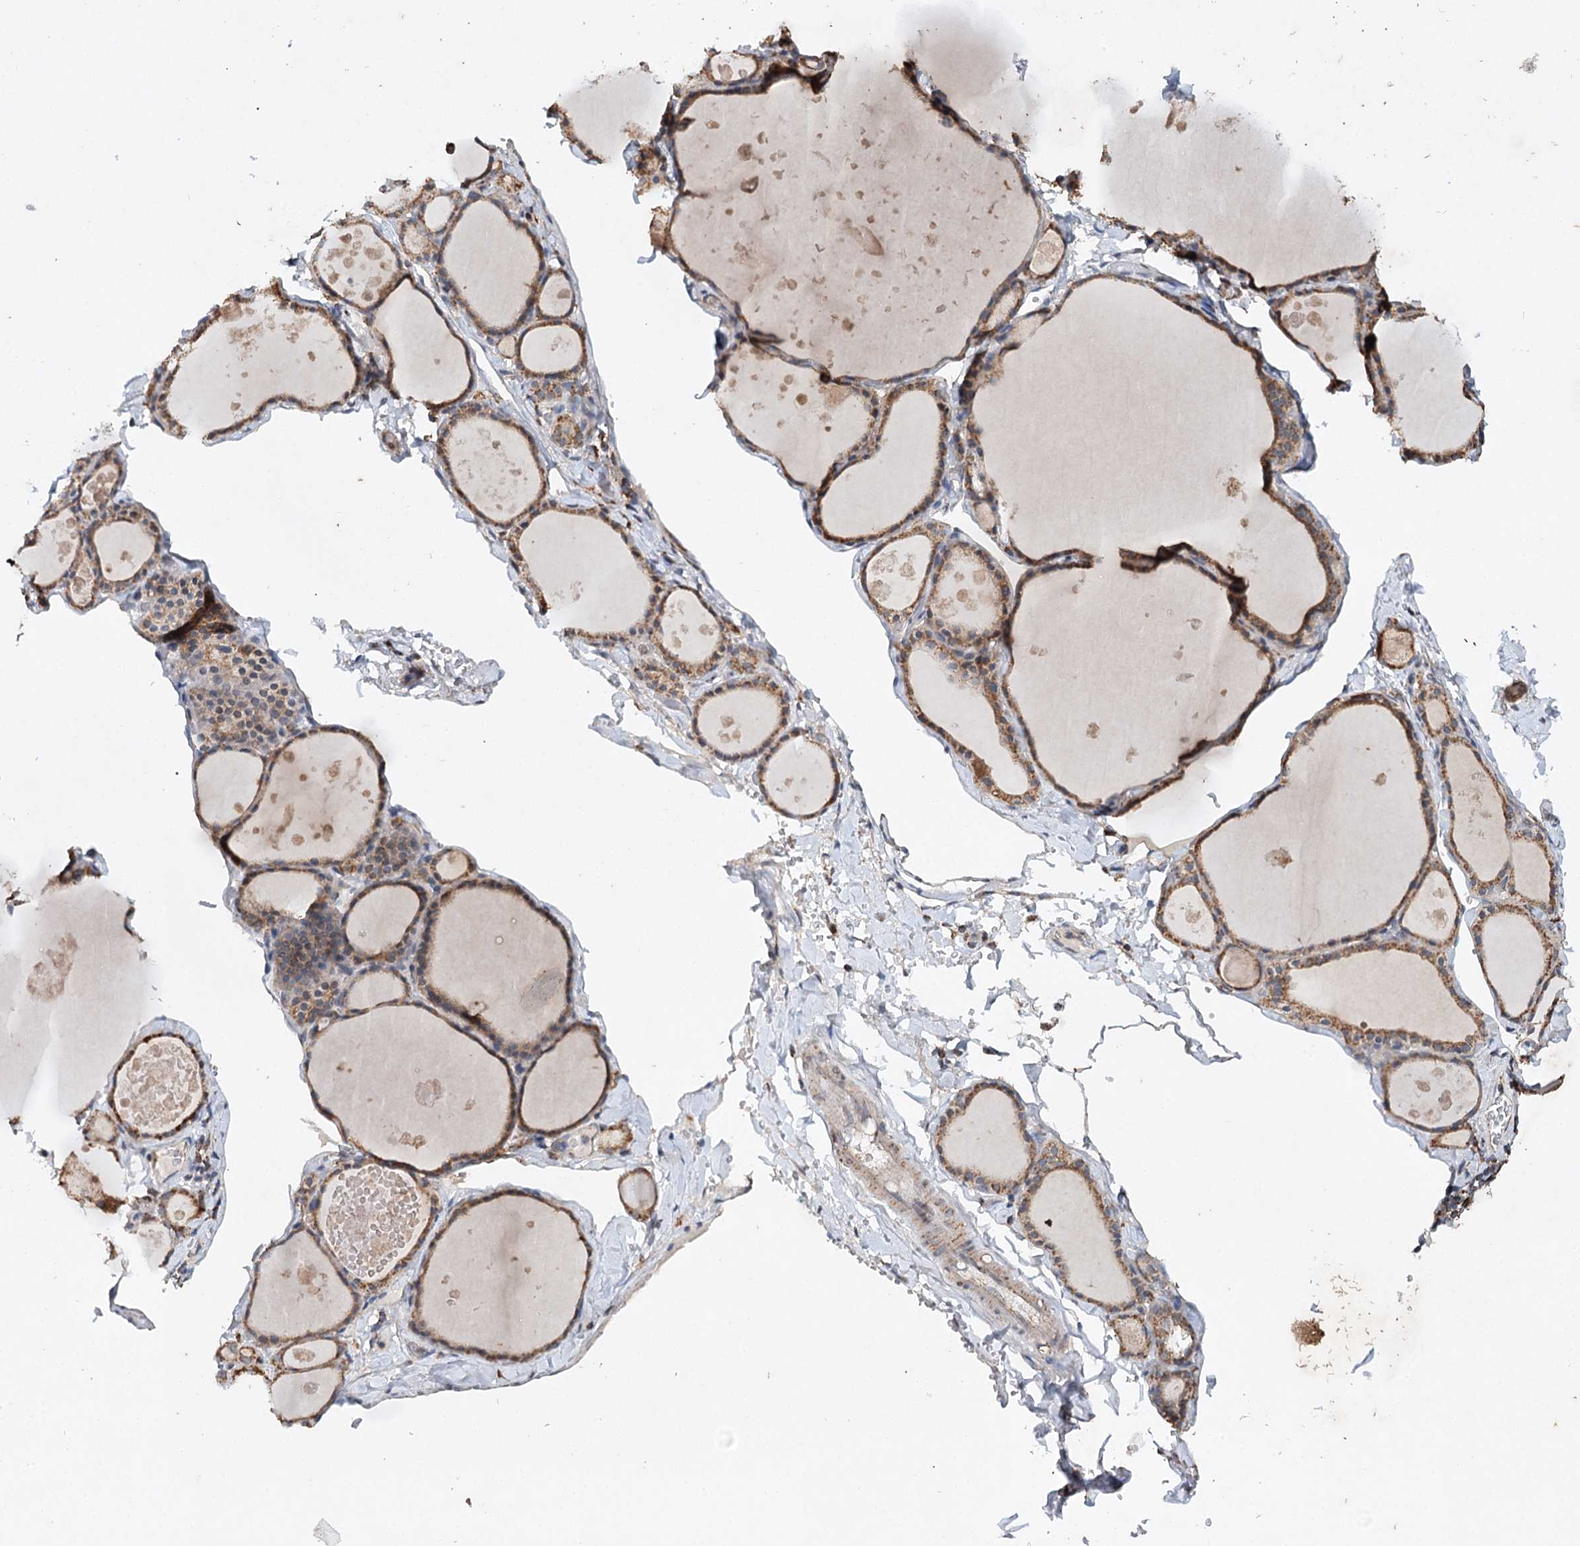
{"staining": {"intensity": "moderate", "quantity": ">75%", "location": "cytoplasmic/membranous"}, "tissue": "thyroid gland", "cell_type": "Glandular cells", "image_type": "normal", "snomed": [{"axis": "morphology", "description": "Normal tissue, NOS"}, {"axis": "topography", "description": "Thyroid gland"}], "caption": "Protein analysis of normal thyroid gland reveals moderate cytoplasmic/membranous staining in approximately >75% of glandular cells. Nuclei are stained in blue.", "gene": "PIK3CB", "patient": {"sex": "male", "age": 56}}